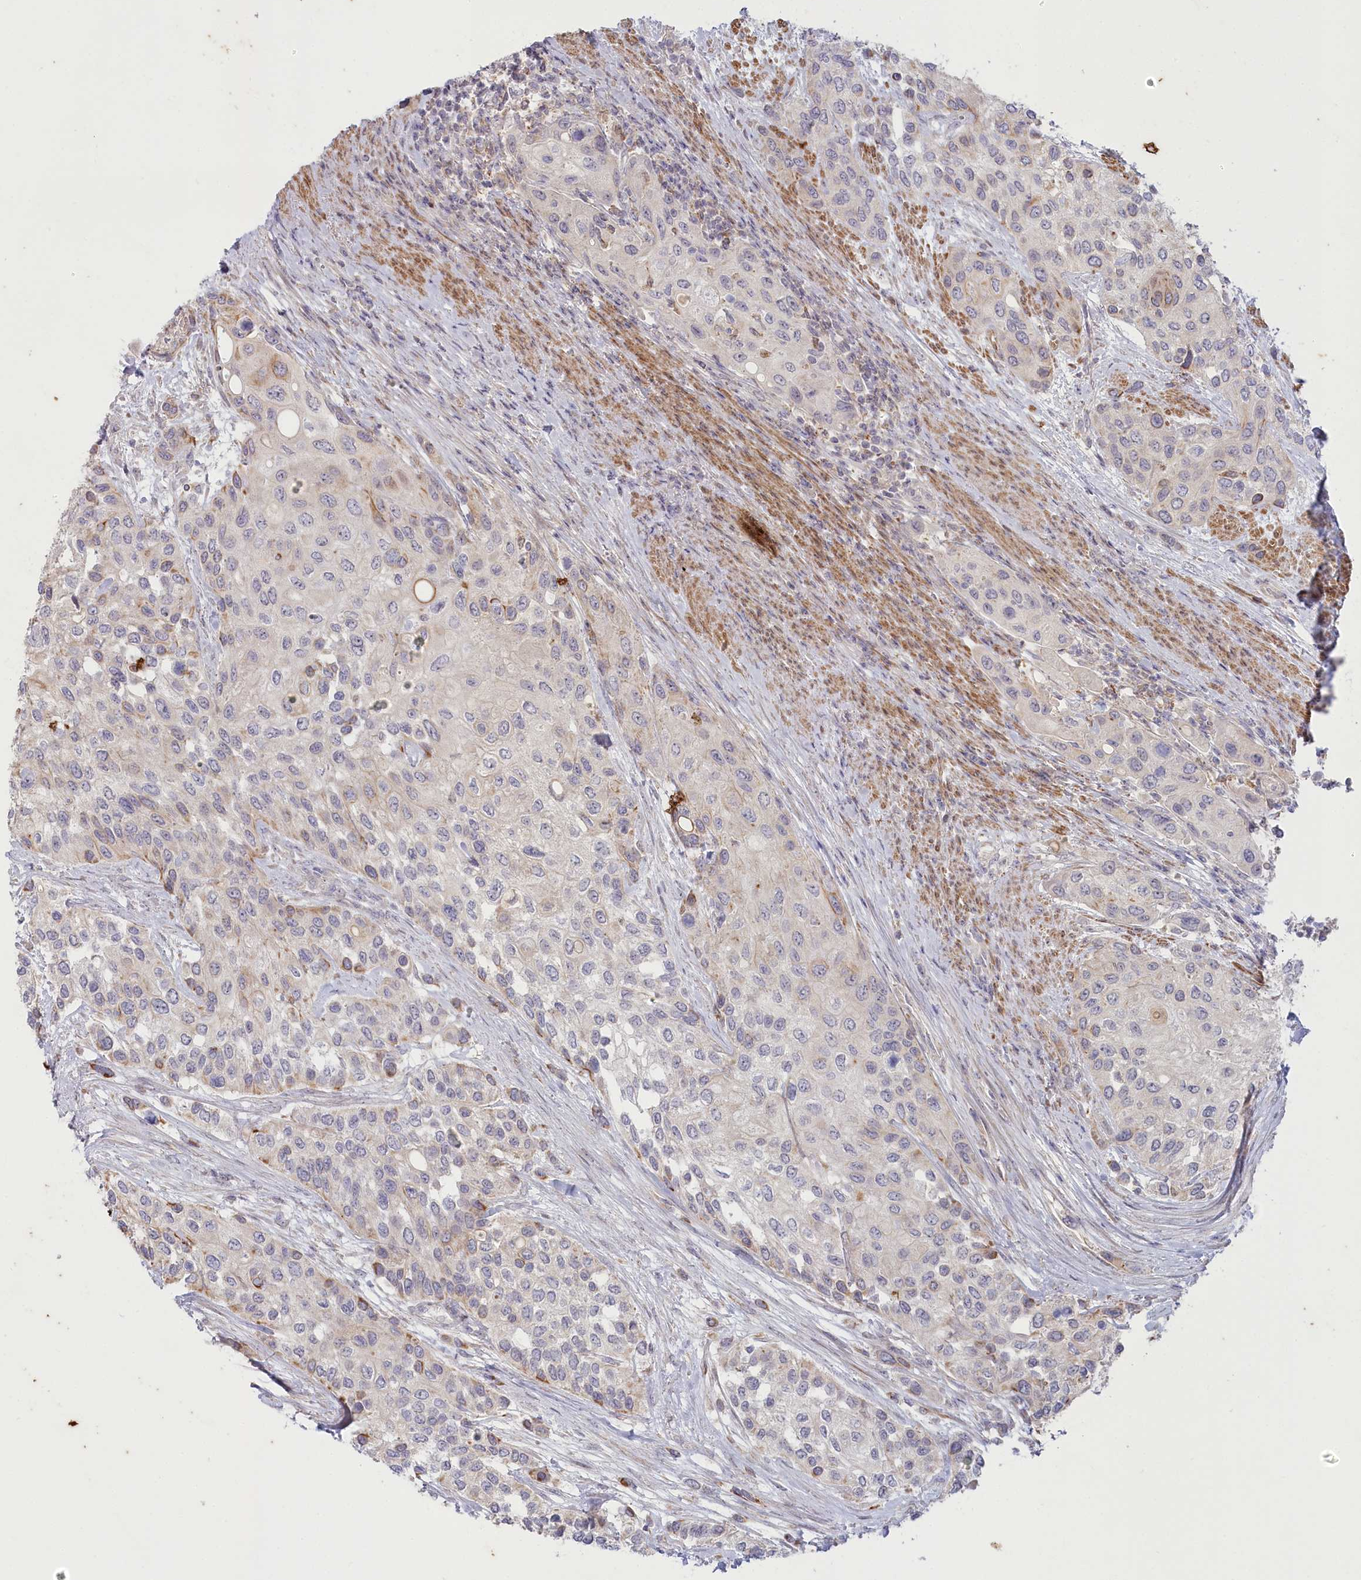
{"staining": {"intensity": "moderate", "quantity": "<25%", "location": "cytoplasmic/membranous"}, "tissue": "urothelial cancer", "cell_type": "Tumor cells", "image_type": "cancer", "snomed": [{"axis": "morphology", "description": "Normal tissue, NOS"}, {"axis": "morphology", "description": "Urothelial carcinoma, High grade"}, {"axis": "topography", "description": "Vascular tissue"}, {"axis": "topography", "description": "Urinary bladder"}], "caption": "A brown stain labels moderate cytoplasmic/membranous staining of a protein in human urothelial cancer tumor cells. The staining was performed using DAB, with brown indicating positive protein expression. Nuclei are stained blue with hematoxylin.", "gene": "MTG1", "patient": {"sex": "female", "age": 56}}